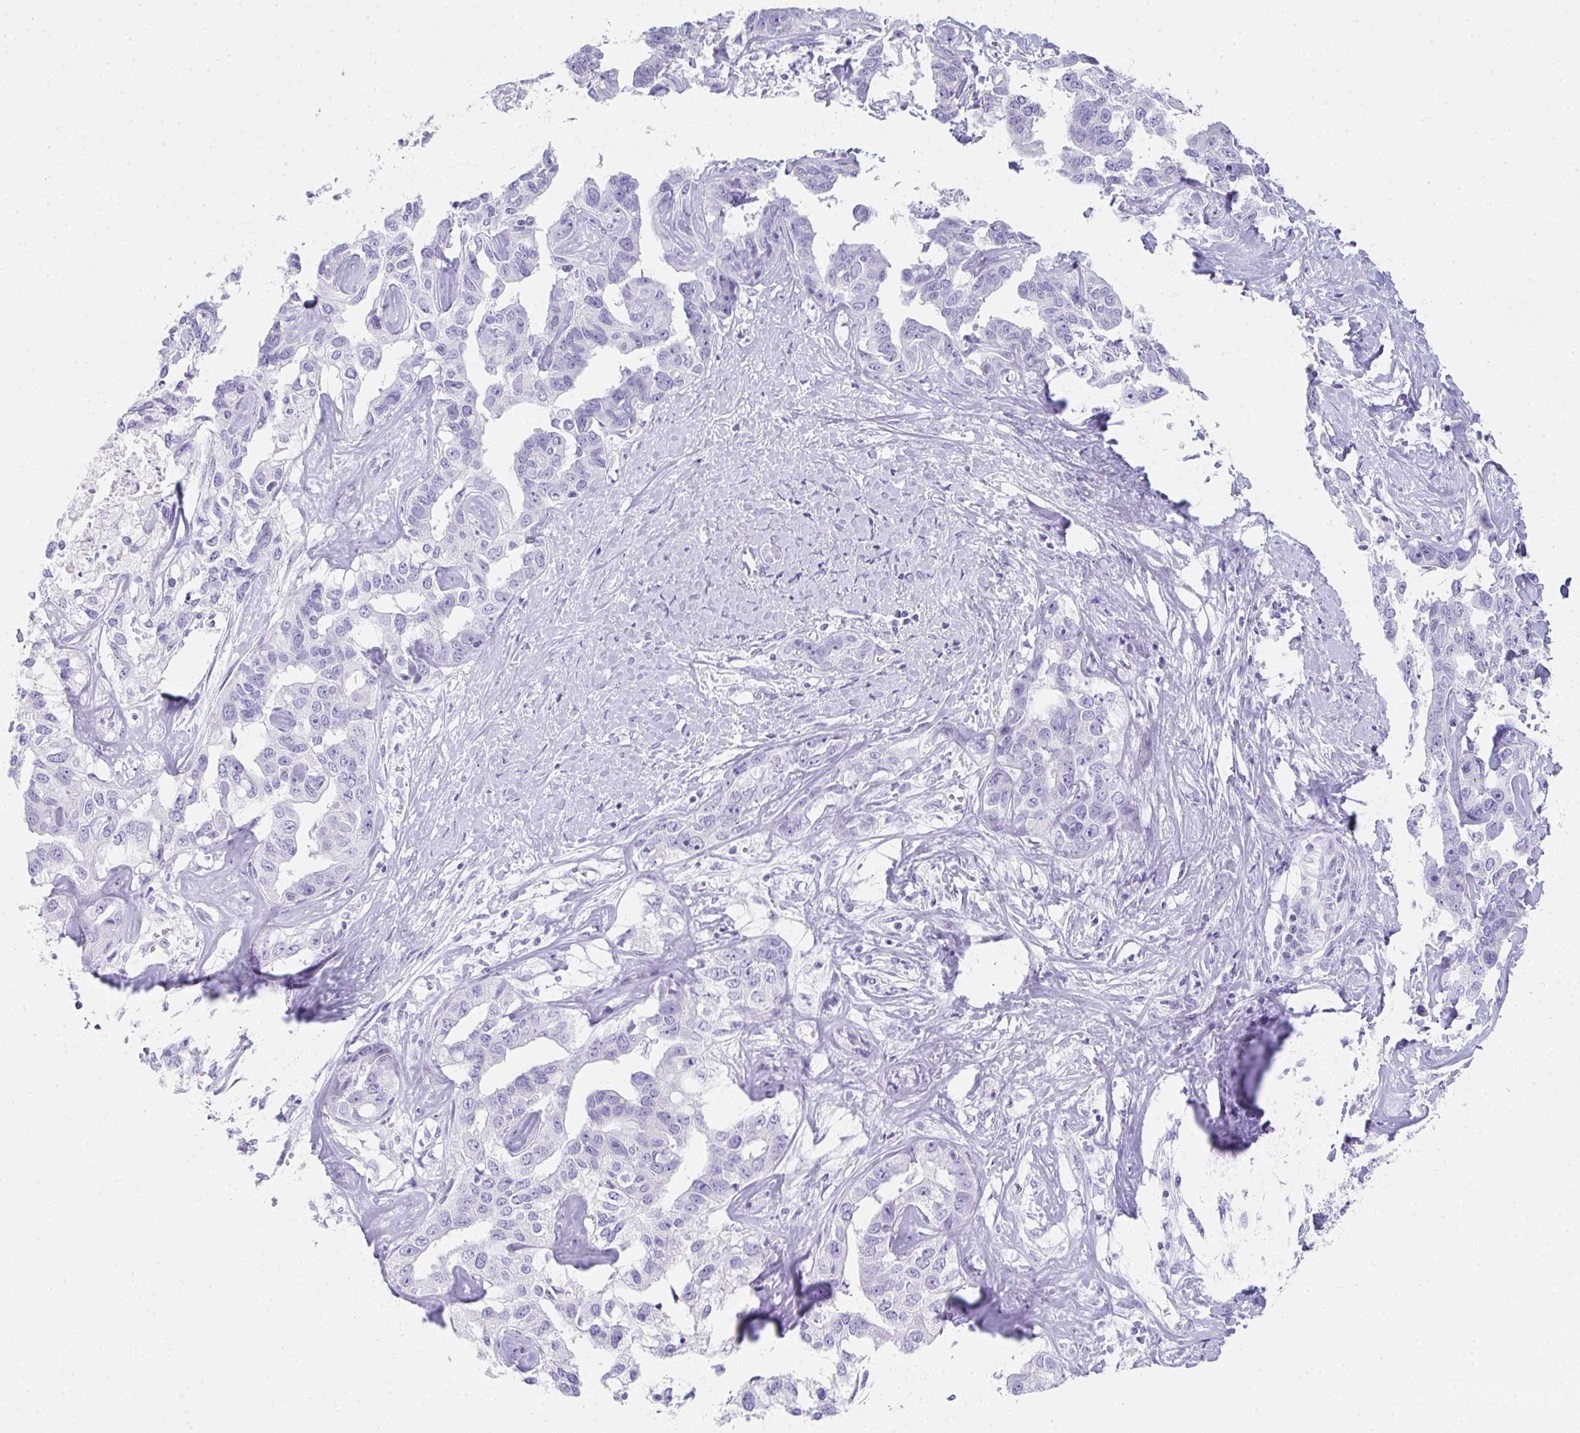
{"staining": {"intensity": "negative", "quantity": "none", "location": "none"}, "tissue": "liver cancer", "cell_type": "Tumor cells", "image_type": "cancer", "snomed": [{"axis": "morphology", "description": "Cholangiocarcinoma"}, {"axis": "topography", "description": "Liver"}], "caption": "This image is of liver cancer (cholangiocarcinoma) stained with immunohistochemistry to label a protein in brown with the nuclei are counter-stained blue. There is no staining in tumor cells.", "gene": "RLF", "patient": {"sex": "male", "age": 59}}